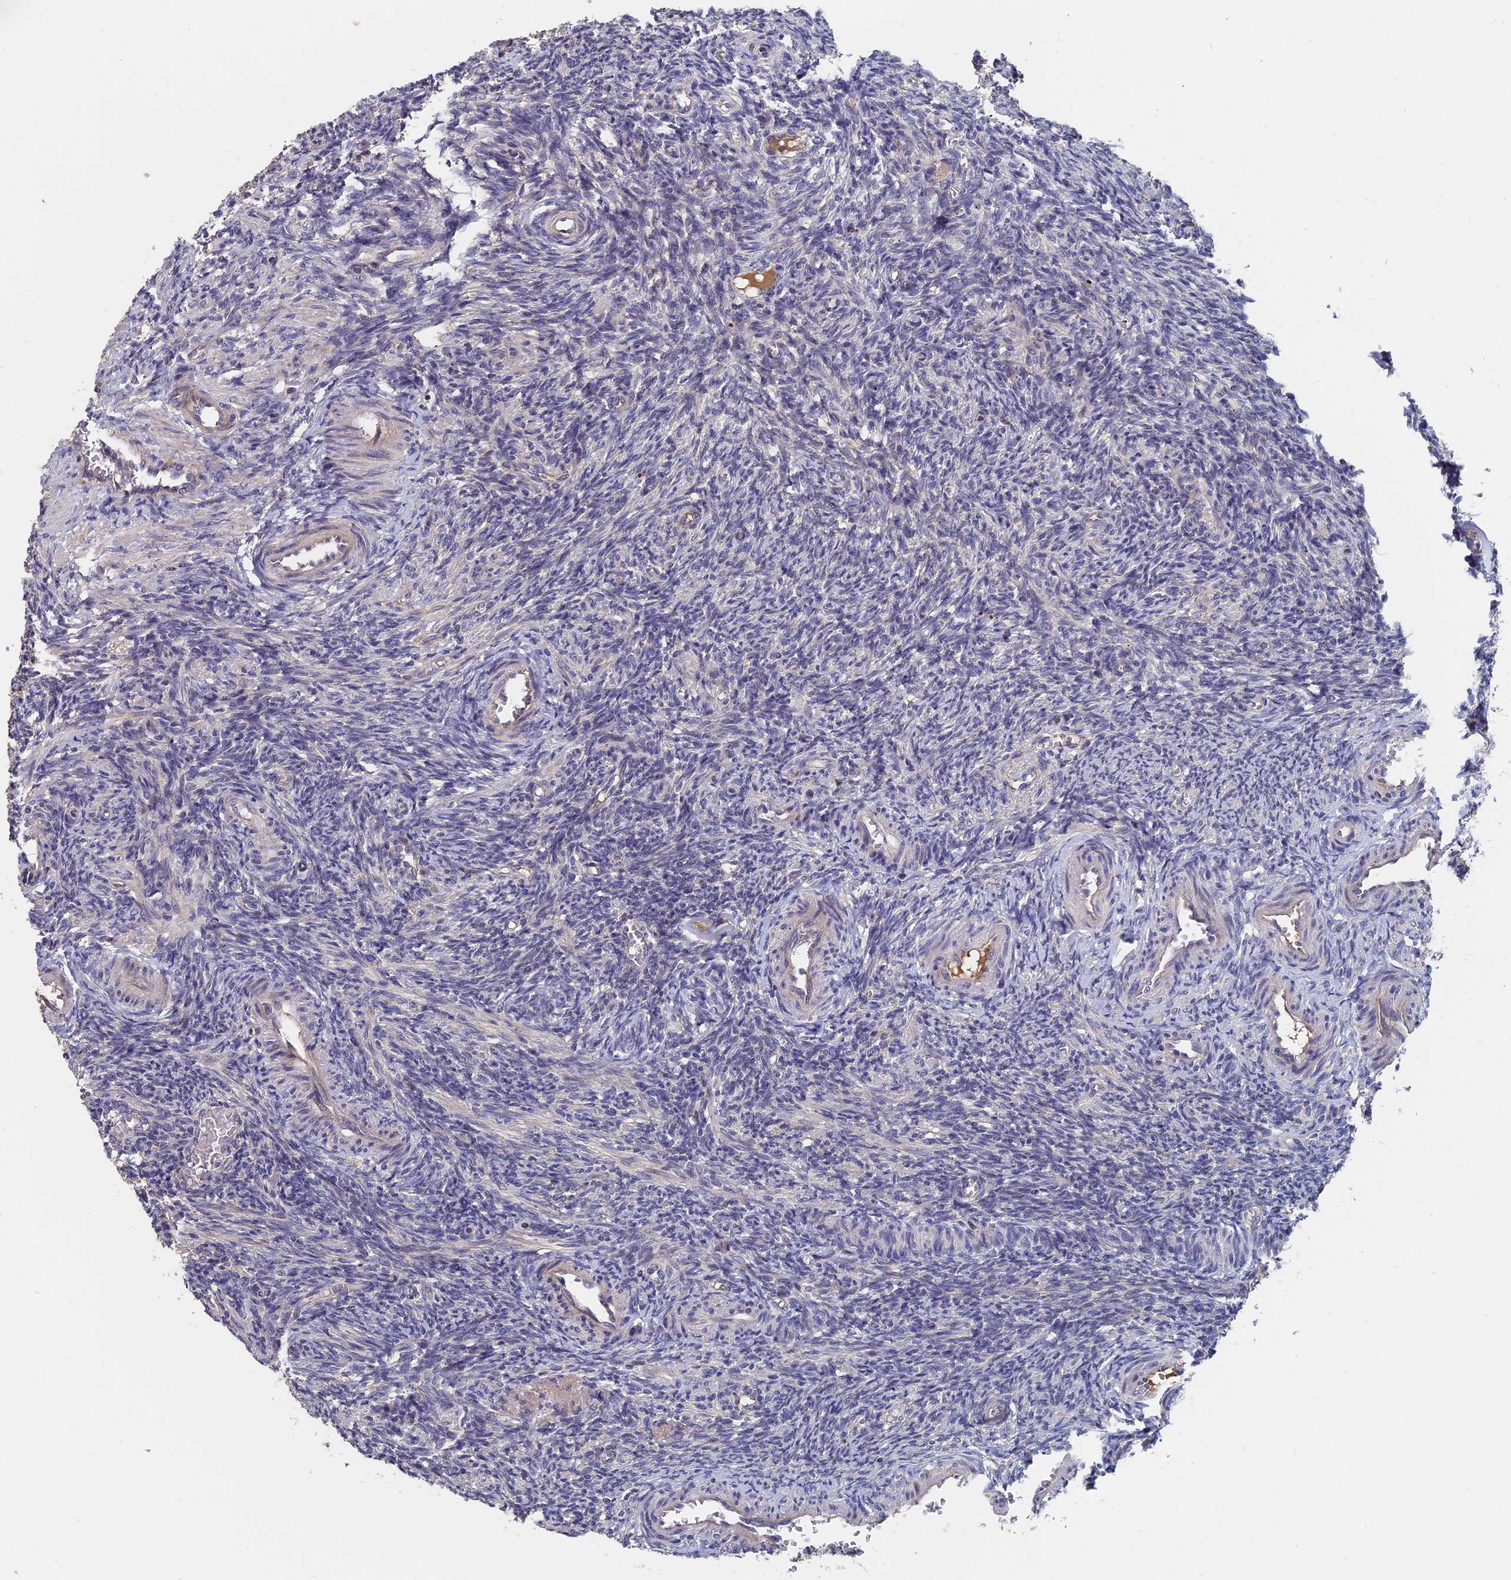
{"staining": {"intensity": "weak", "quantity": ">75%", "location": "cytoplasmic/membranous"}, "tissue": "ovary", "cell_type": "Follicle cells", "image_type": "normal", "snomed": [{"axis": "morphology", "description": "Normal tissue, NOS"}, {"axis": "topography", "description": "Ovary"}], "caption": "Immunohistochemistry (IHC) of normal ovary exhibits low levels of weak cytoplasmic/membranous expression in about >75% of follicle cells.", "gene": "SLC33A1", "patient": {"sex": "female", "age": 27}}